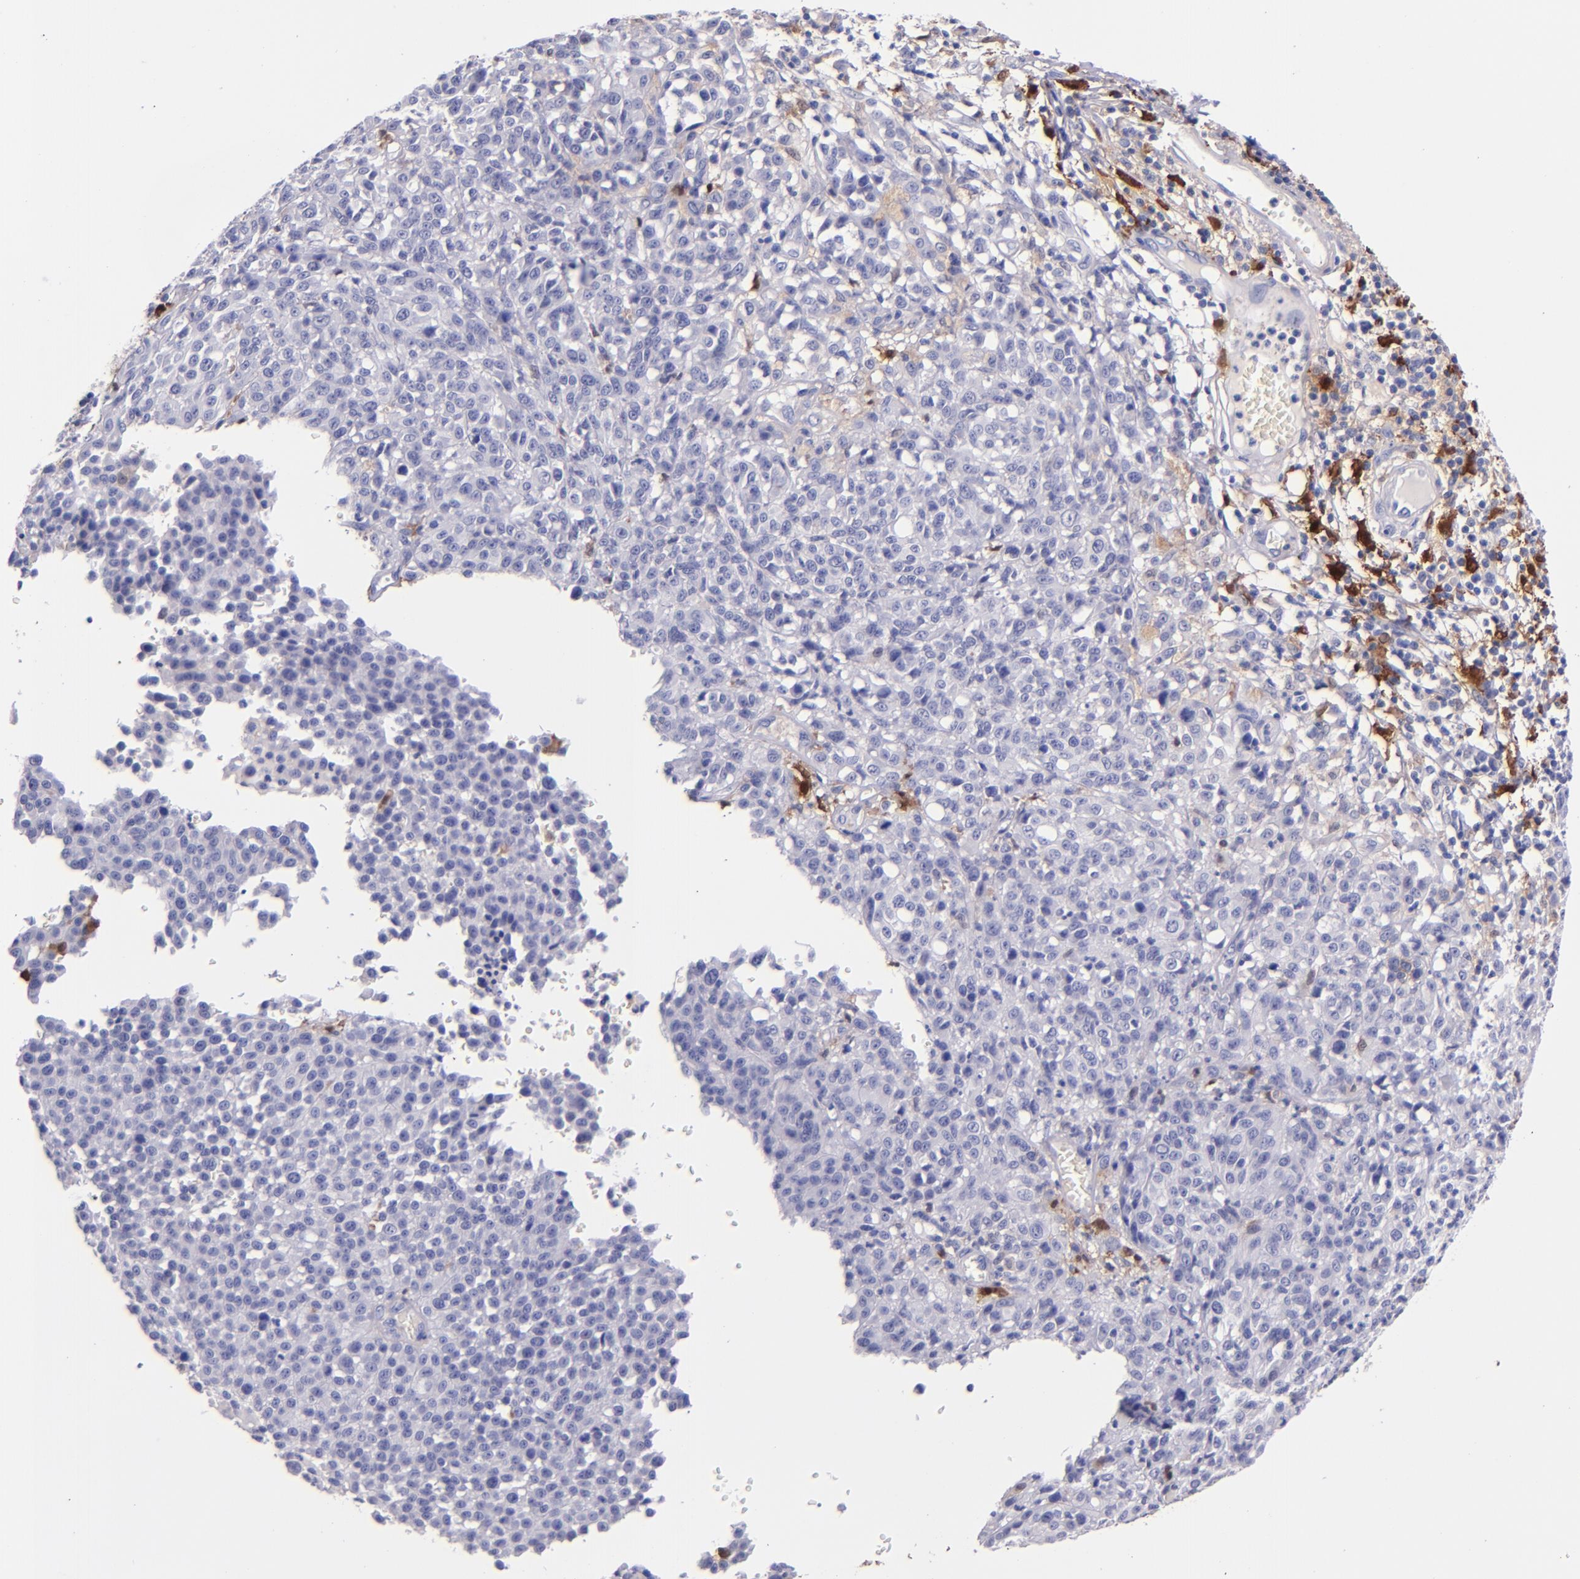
{"staining": {"intensity": "negative", "quantity": "none", "location": "none"}, "tissue": "melanoma", "cell_type": "Tumor cells", "image_type": "cancer", "snomed": [{"axis": "morphology", "description": "Malignant melanoma, NOS"}, {"axis": "topography", "description": "Skin"}], "caption": "IHC histopathology image of melanoma stained for a protein (brown), which shows no staining in tumor cells.", "gene": "F13A1", "patient": {"sex": "female", "age": 49}}